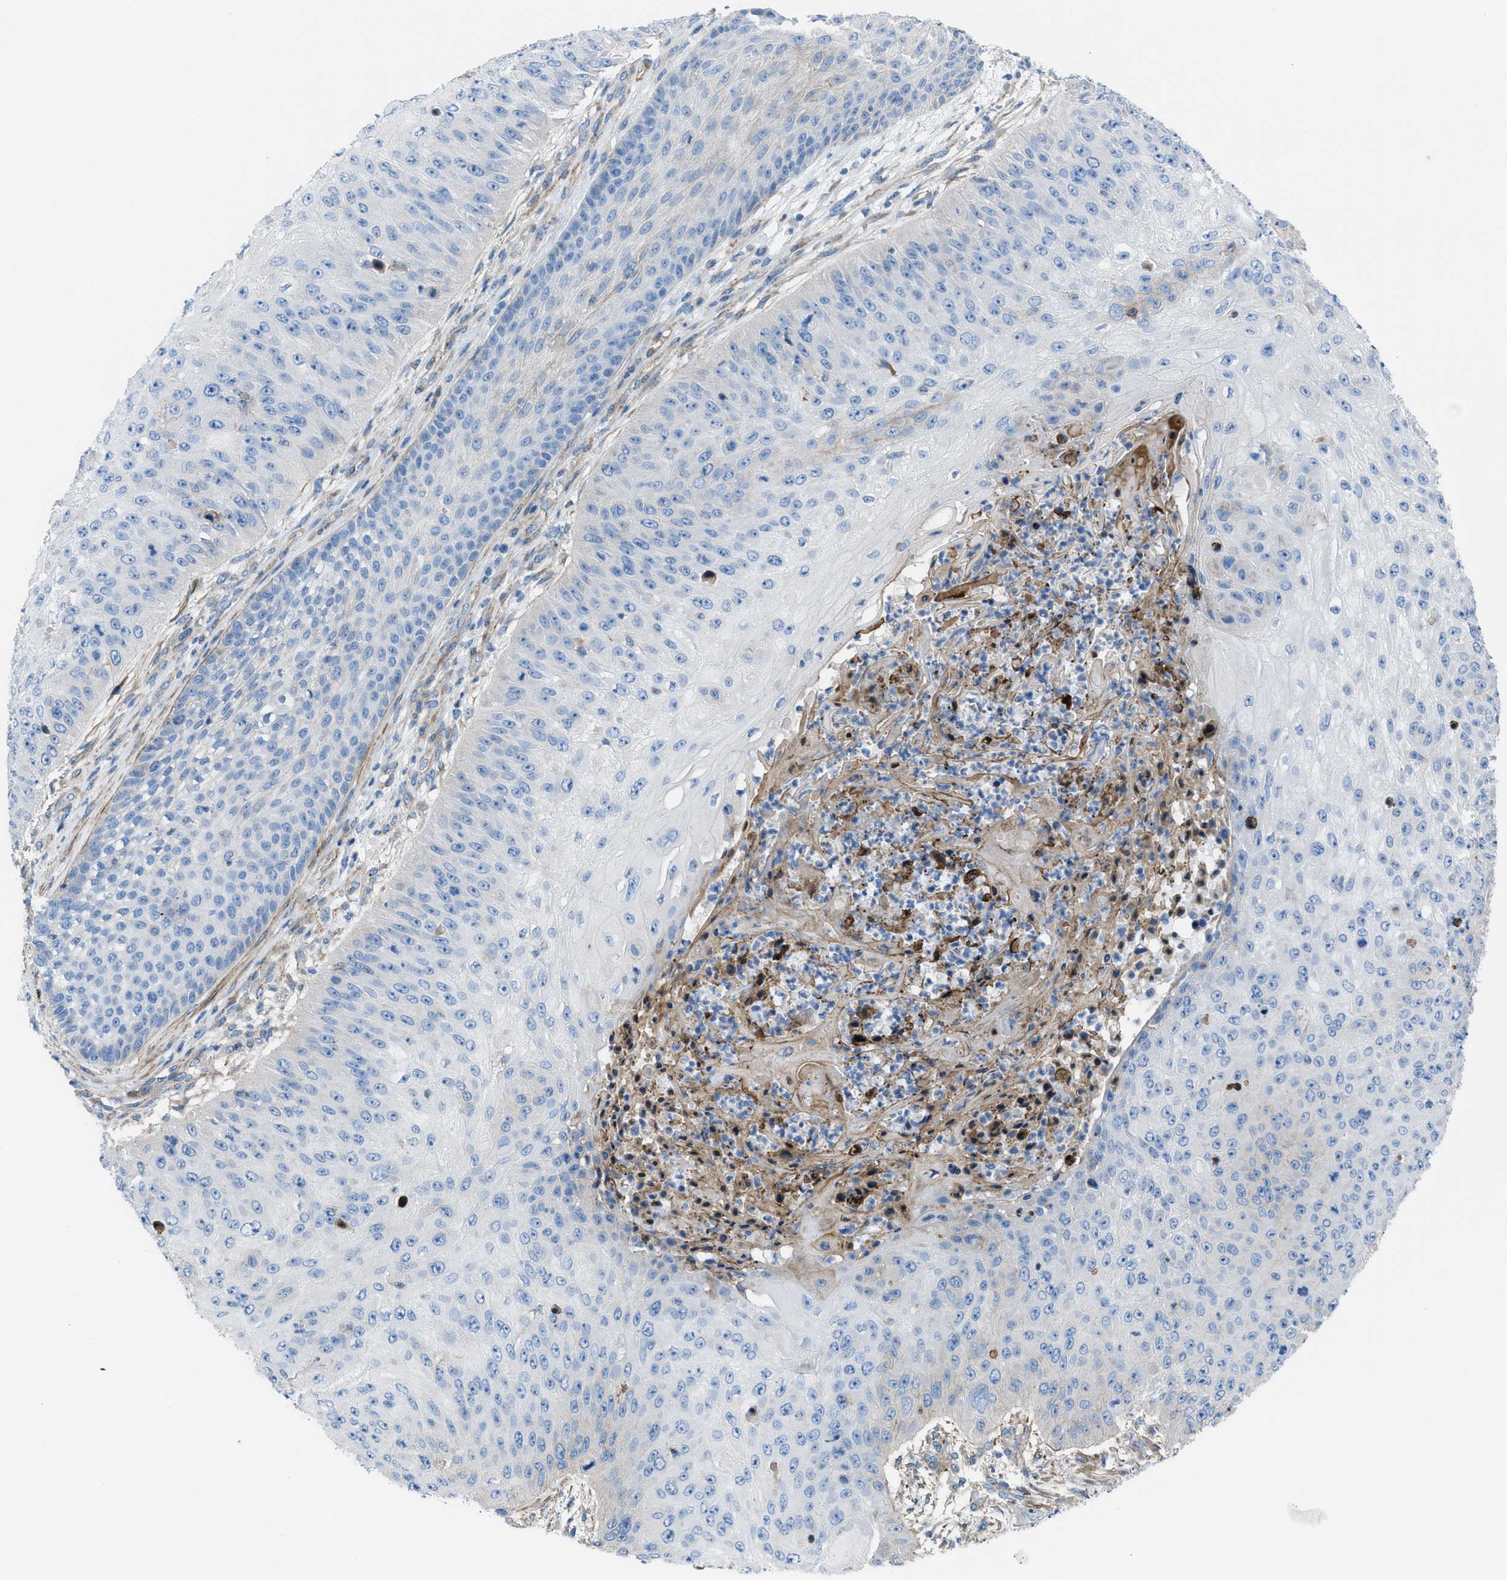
{"staining": {"intensity": "negative", "quantity": "none", "location": "none"}, "tissue": "skin cancer", "cell_type": "Tumor cells", "image_type": "cancer", "snomed": [{"axis": "morphology", "description": "Squamous cell carcinoma, NOS"}, {"axis": "topography", "description": "Skin"}], "caption": "IHC of human squamous cell carcinoma (skin) displays no staining in tumor cells.", "gene": "KCNH7", "patient": {"sex": "female", "age": 80}}